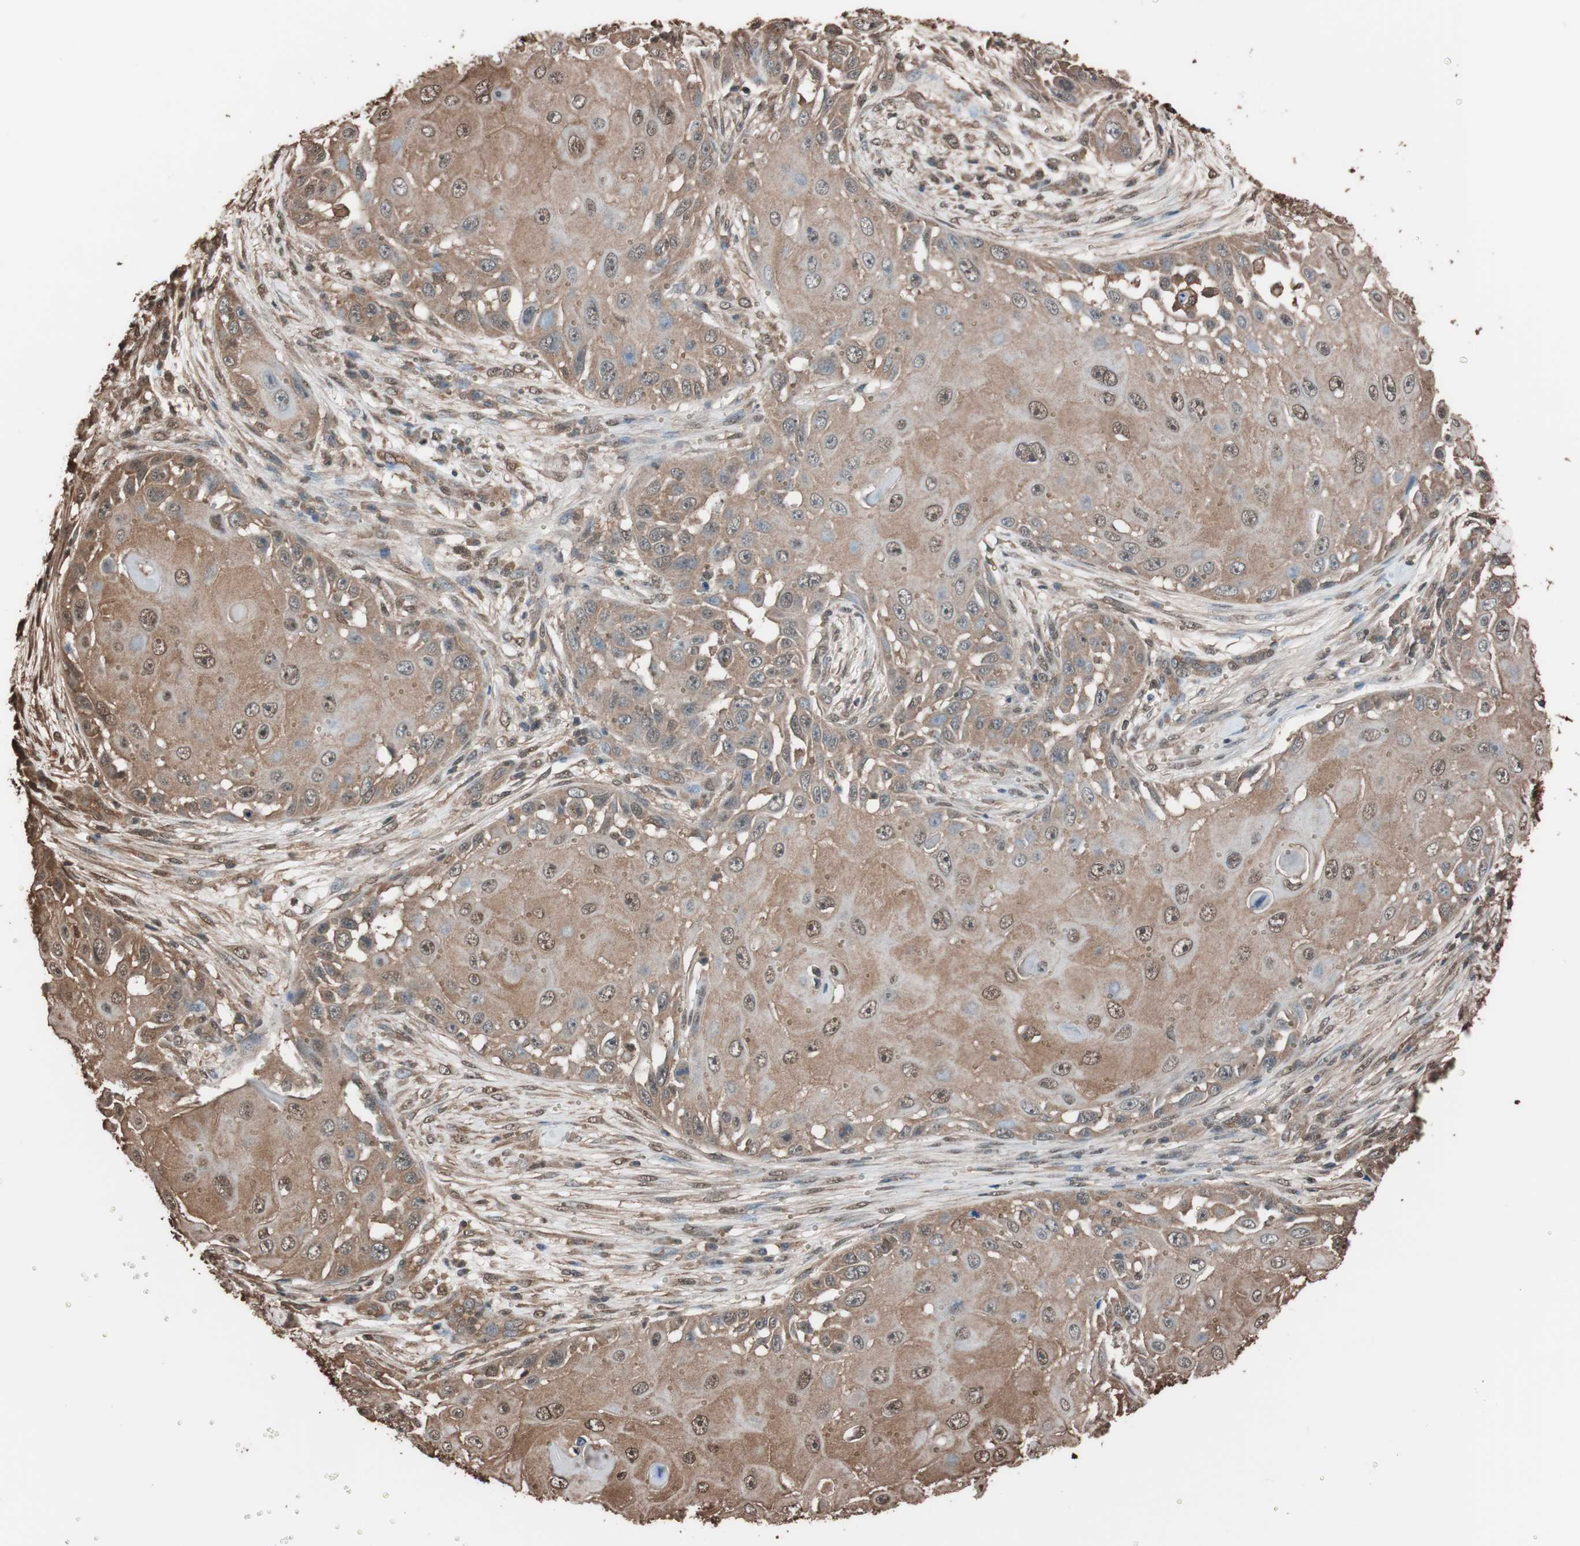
{"staining": {"intensity": "moderate", "quantity": ">75%", "location": "cytoplasmic/membranous,nuclear"}, "tissue": "skin cancer", "cell_type": "Tumor cells", "image_type": "cancer", "snomed": [{"axis": "morphology", "description": "Squamous cell carcinoma, NOS"}, {"axis": "topography", "description": "Skin"}], "caption": "Brown immunohistochemical staining in human squamous cell carcinoma (skin) shows moderate cytoplasmic/membranous and nuclear positivity in about >75% of tumor cells.", "gene": "CALM2", "patient": {"sex": "female", "age": 44}}